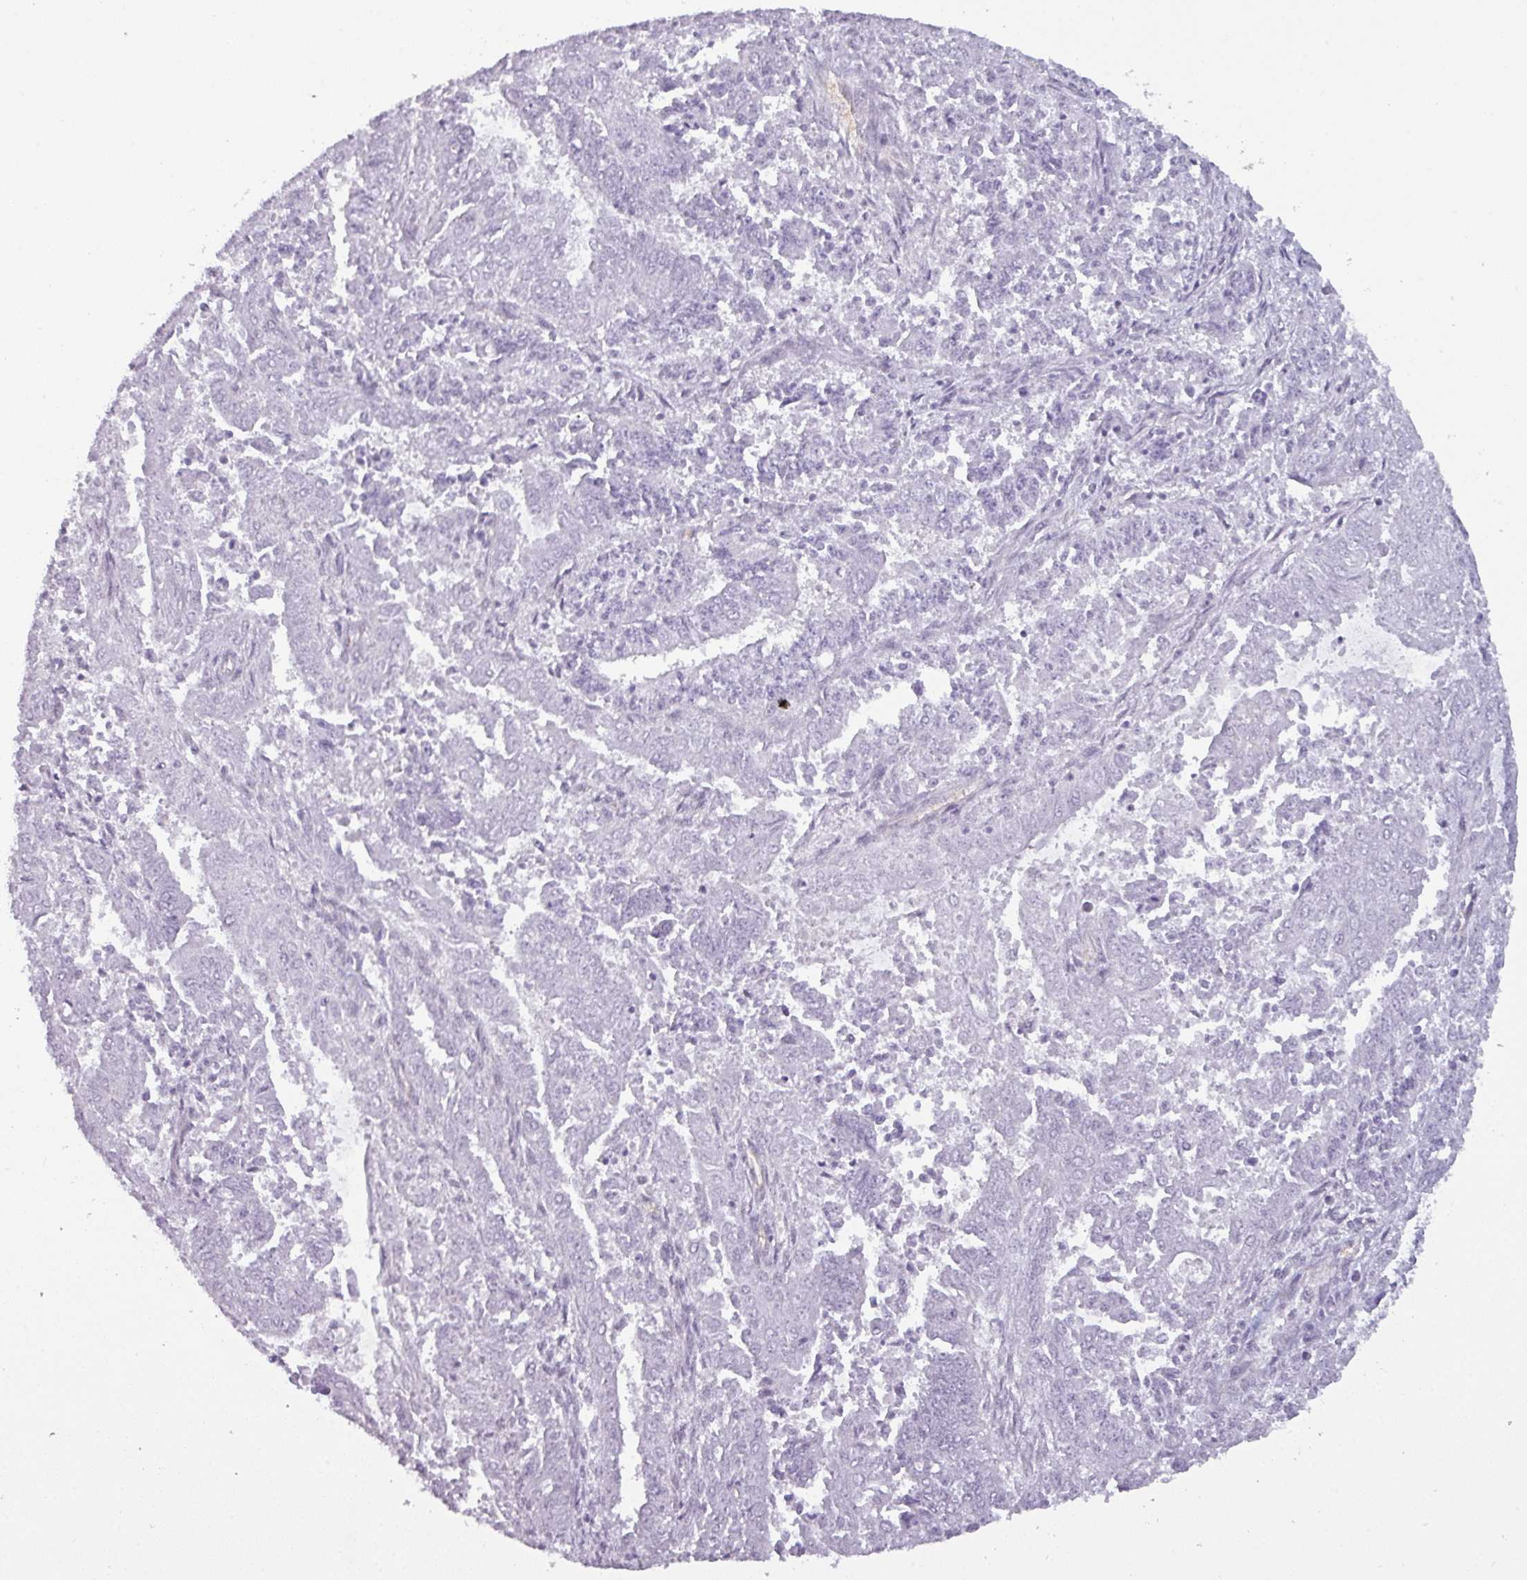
{"staining": {"intensity": "negative", "quantity": "none", "location": "none"}, "tissue": "endometrial cancer", "cell_type": "Tumor cells", "image_type": "cancer", "snomed": [{"axis": "morphology", "description": "Adenocarcinoma, NOS"}, {"axis": "topography", "description": "Endometrium"}], "caption": "Endometrial cancer stained for a protein using immunohistochemistry (IHC) demonstrates no staining tumor cells.", "gene": "AREL1", "patient": {"sex": "female", "age": 73}}